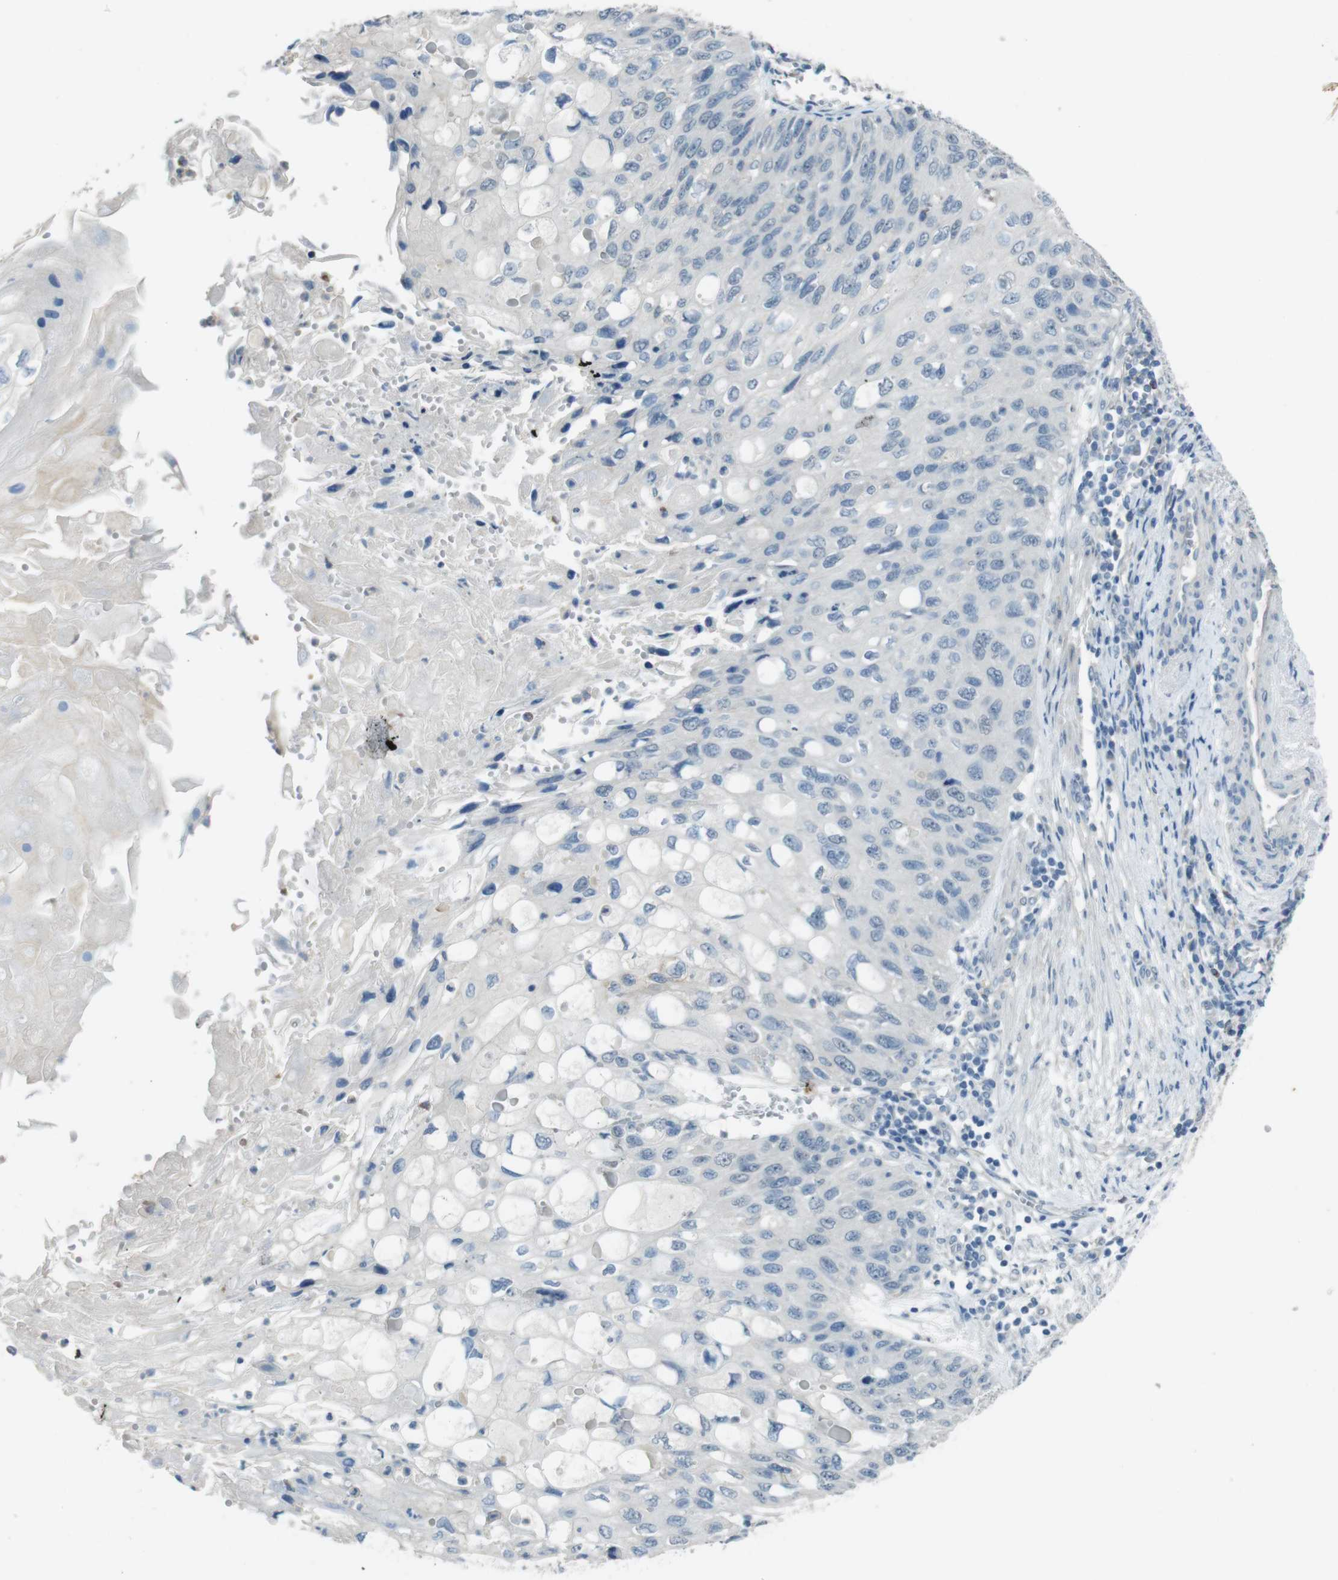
{"staining": {"intensity": "negative", "quantity": "none", "location": "none"}, "tissue": "cervical cancer", "cell_type": "Tumor cells", "image_type": "cancer", "snomed": [{"axis": "morphology", "description": "Squamous cell carcinoma, NOS"}, {"axis": "topography", "description": "Cervix"}], "caption": "IHC micrograph of neoplastic tissue: human cervical cancer stained with DAB reveals no significant protein positivity in tumor cells. Nuclei are stained in blue.", "gene": "ENTPD7", "patient": {"sex": "female", "age": 70}}